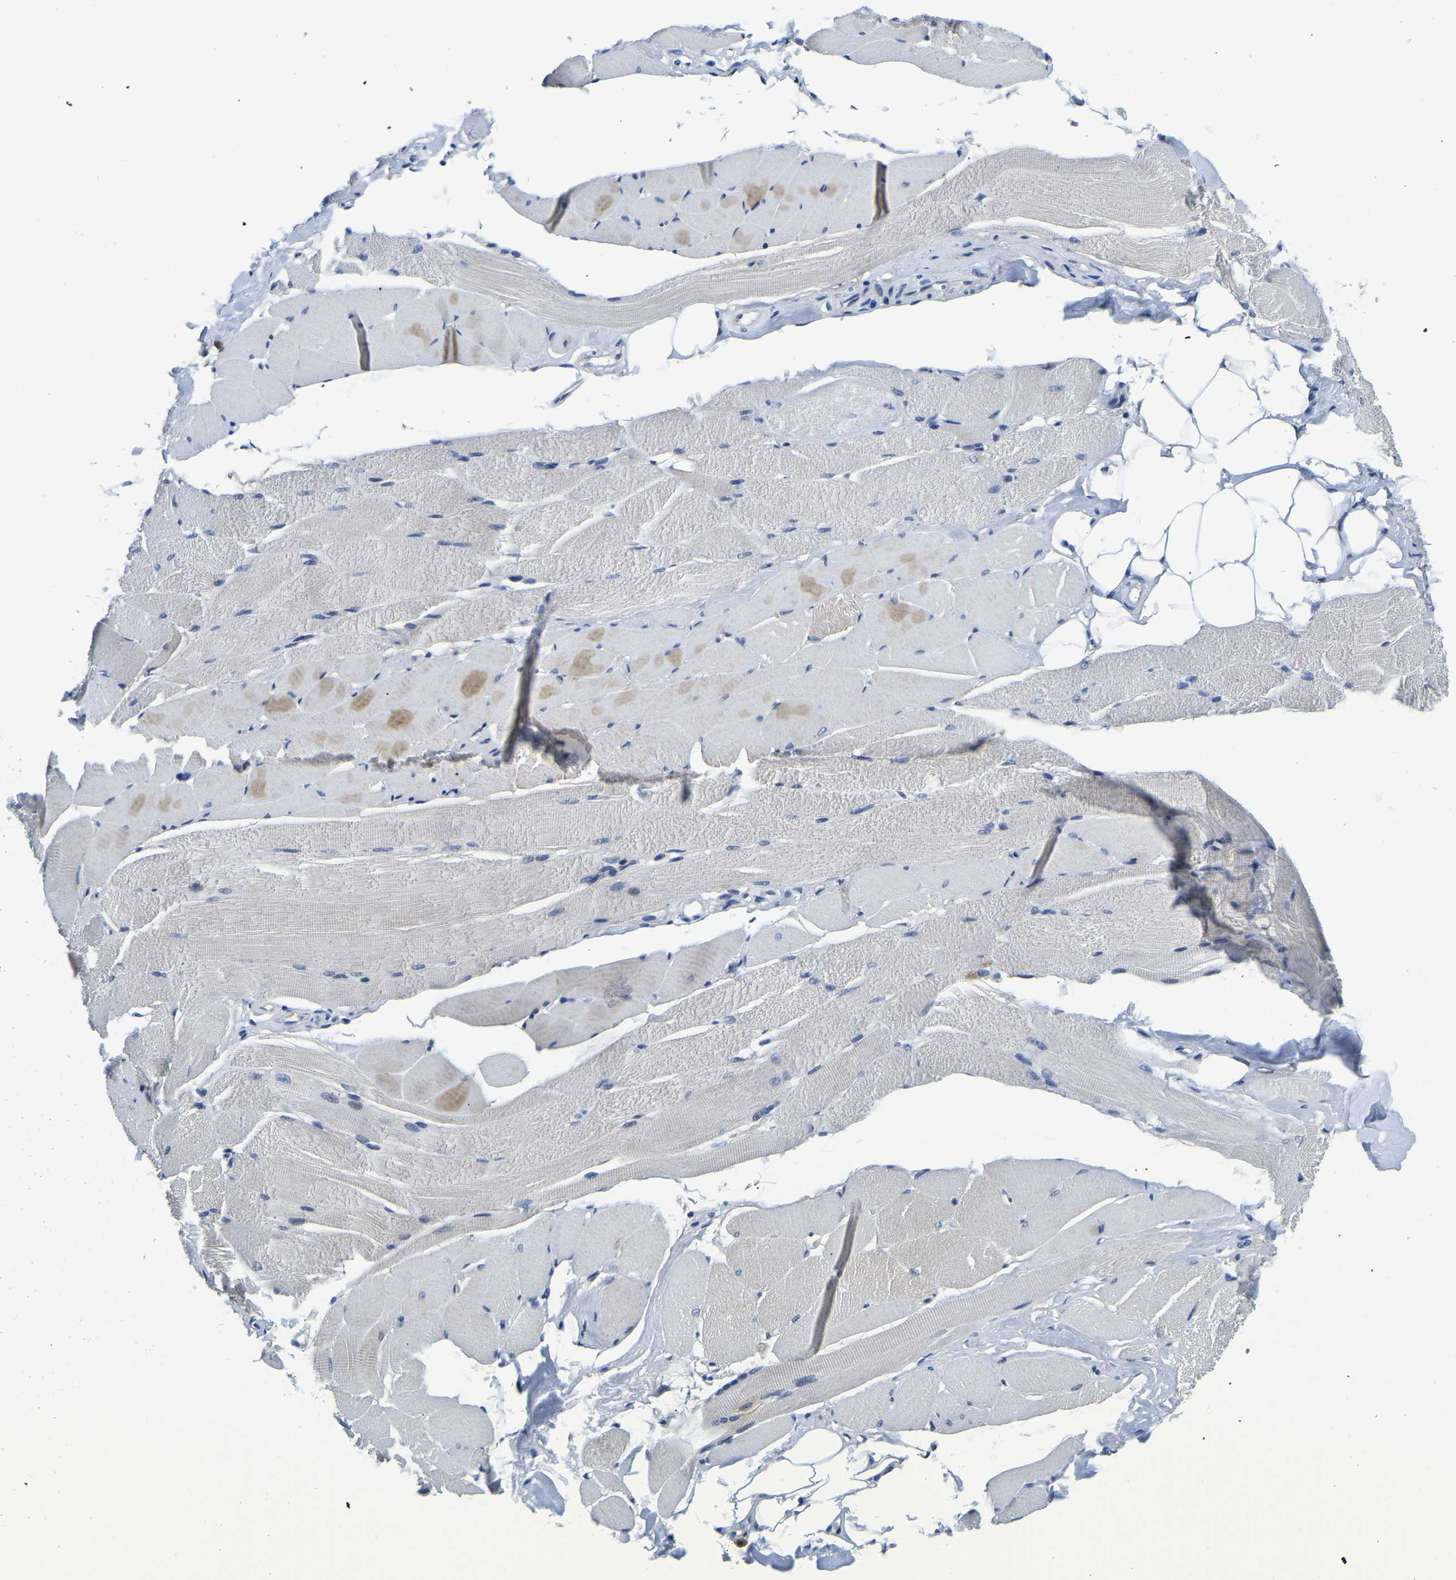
{"staining": {"intensity": "negative", "quantity": "none", "location": "none"}, "tissue": "skeletal muscle", "cell_type": "Myocytes", "image_type": "normal", "snomed": [{"axis": "morphology", "description": "Normal tissue, NOS"}, {"axis": "topography", "description": "Skeletal muscle"}, {"axis": "topography", "description": "Peripheral nerve tissue"}], "caption": "IHC micrograph of unremarkable human skeletal muscle stained for a protein (brown), which reveals no expression in myocytes. Brightfield microscopy of IHC stained with DAB (brown) and hematoxylin (blue), captured at high magnification.", "gene": "ITGA2", "patient": {"sex": "female", "age": 84}}